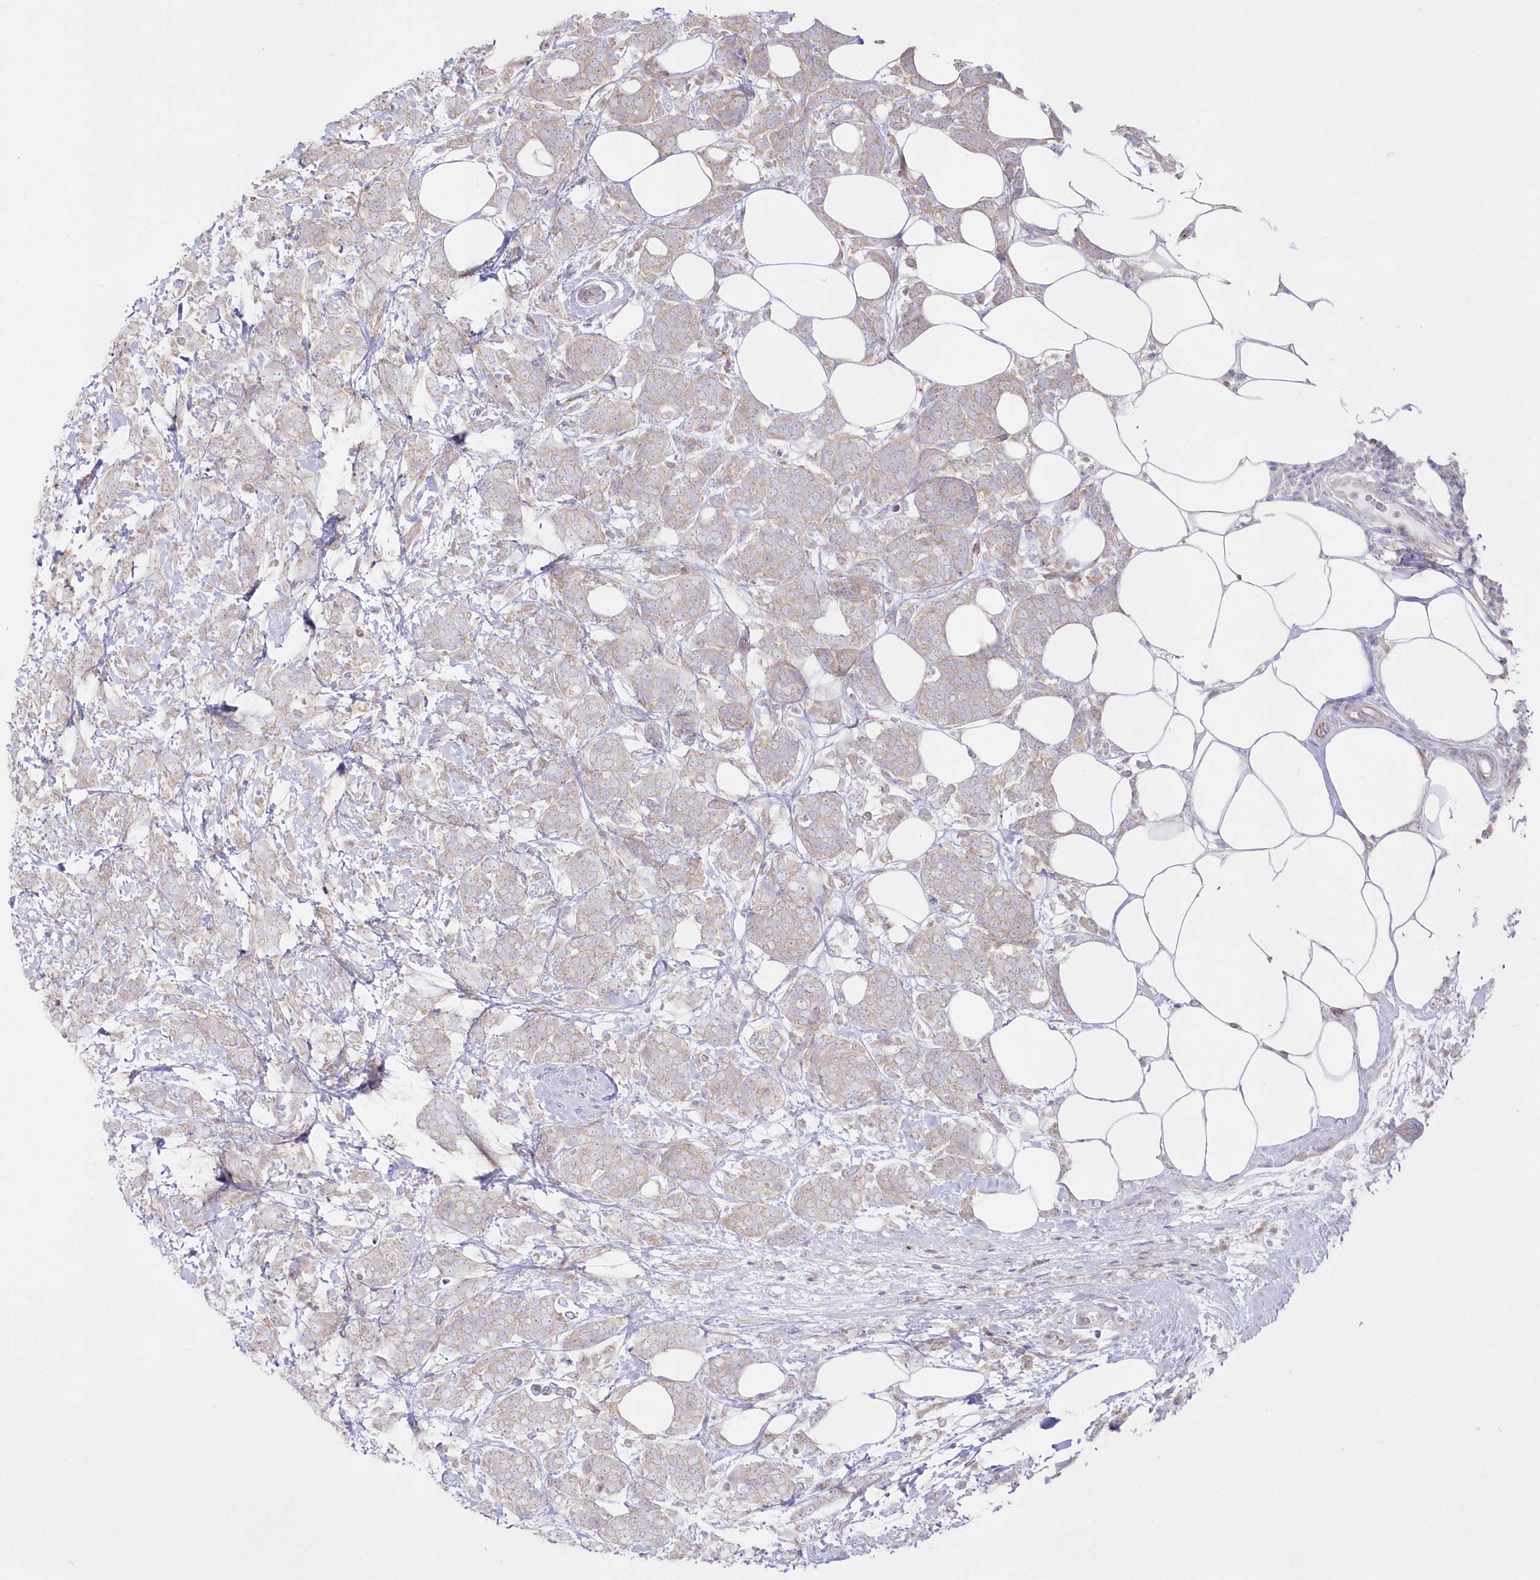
{"staining": {"intensity": "weak", "quantity": ">75%", "location": "cytoplasmic/membranous"}, "tissue": "breast cancer", "cell_type": "Tumor cells", "image_type": "cancer", "snomed": [{"axis": "morphology", "description": "Lobular carcinoma"}, {"axis": "topography", "description": "Breast"}], "caption": "Lobular carcinoma (breast) stained with a brown dye exhibits weak cytoplasmic/membranous positive expression in about >75% of tumor cells.", "gene": "ZNF843", "patient": {"sex": "female", "age": 58}}